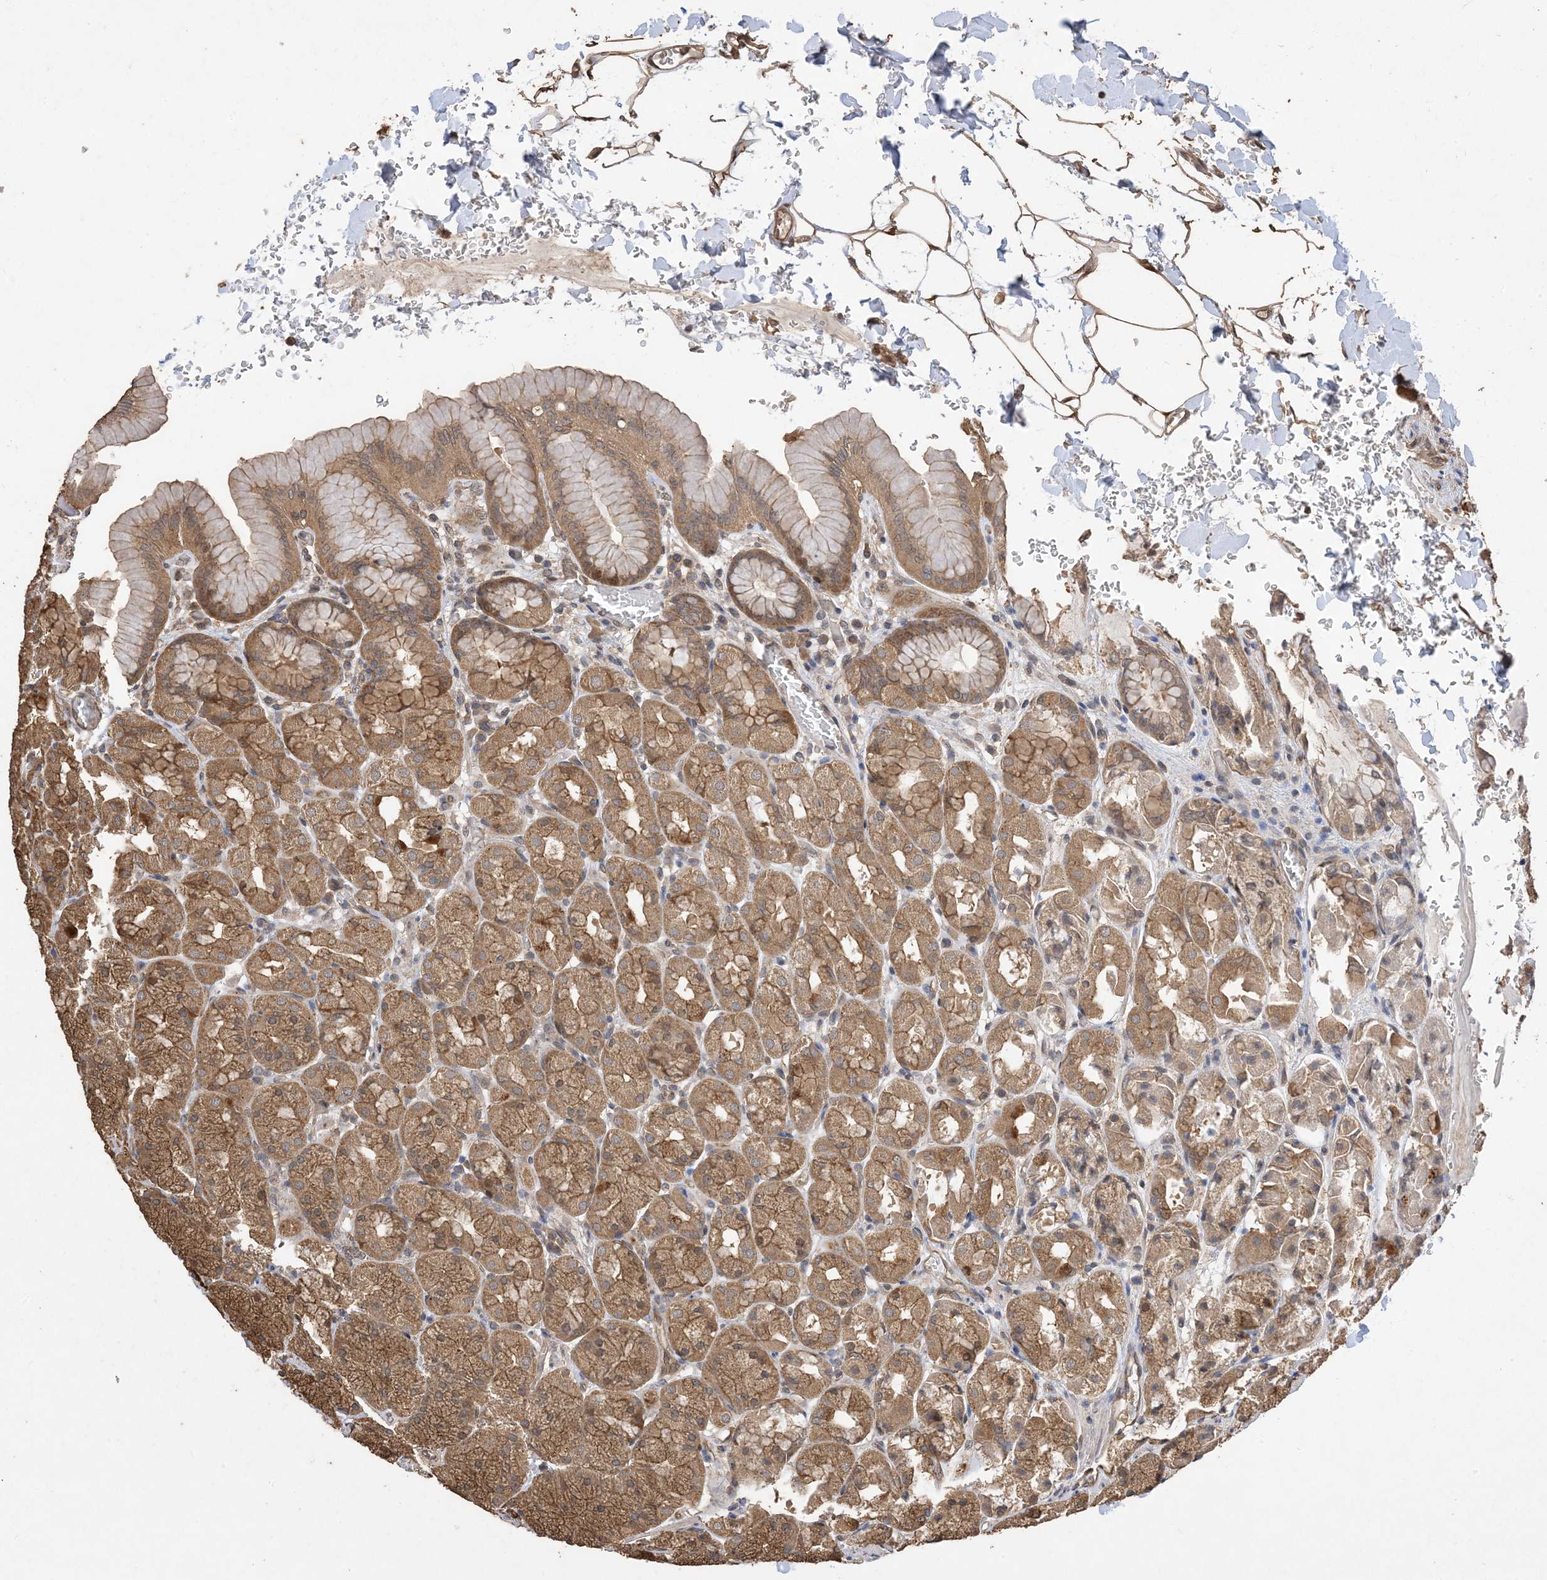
{"staining": {"intensity": "moderate", "quantity": ">75%", "location": "cytoplasmic/membranous"}, "tissue": "stomach", "cell_type": "Glandular cells", "image_type": "normal", "snomed": [{"axis": "morphology", "description": "Normal tissue, NOS"}, {"axis": "topography", "description": "Stomach"}], "caption": "Immunohistochemical staining of benign stomach demonstrates >75% levels of moderate cytoplasmic/membranous protein staining in approximately >75% of glandular cells. Ihc stains the protein in brown and the nuclei are stained blue.", "gene": "ZKSCAN5", "patient": {"sex": "male", "age": 42}}